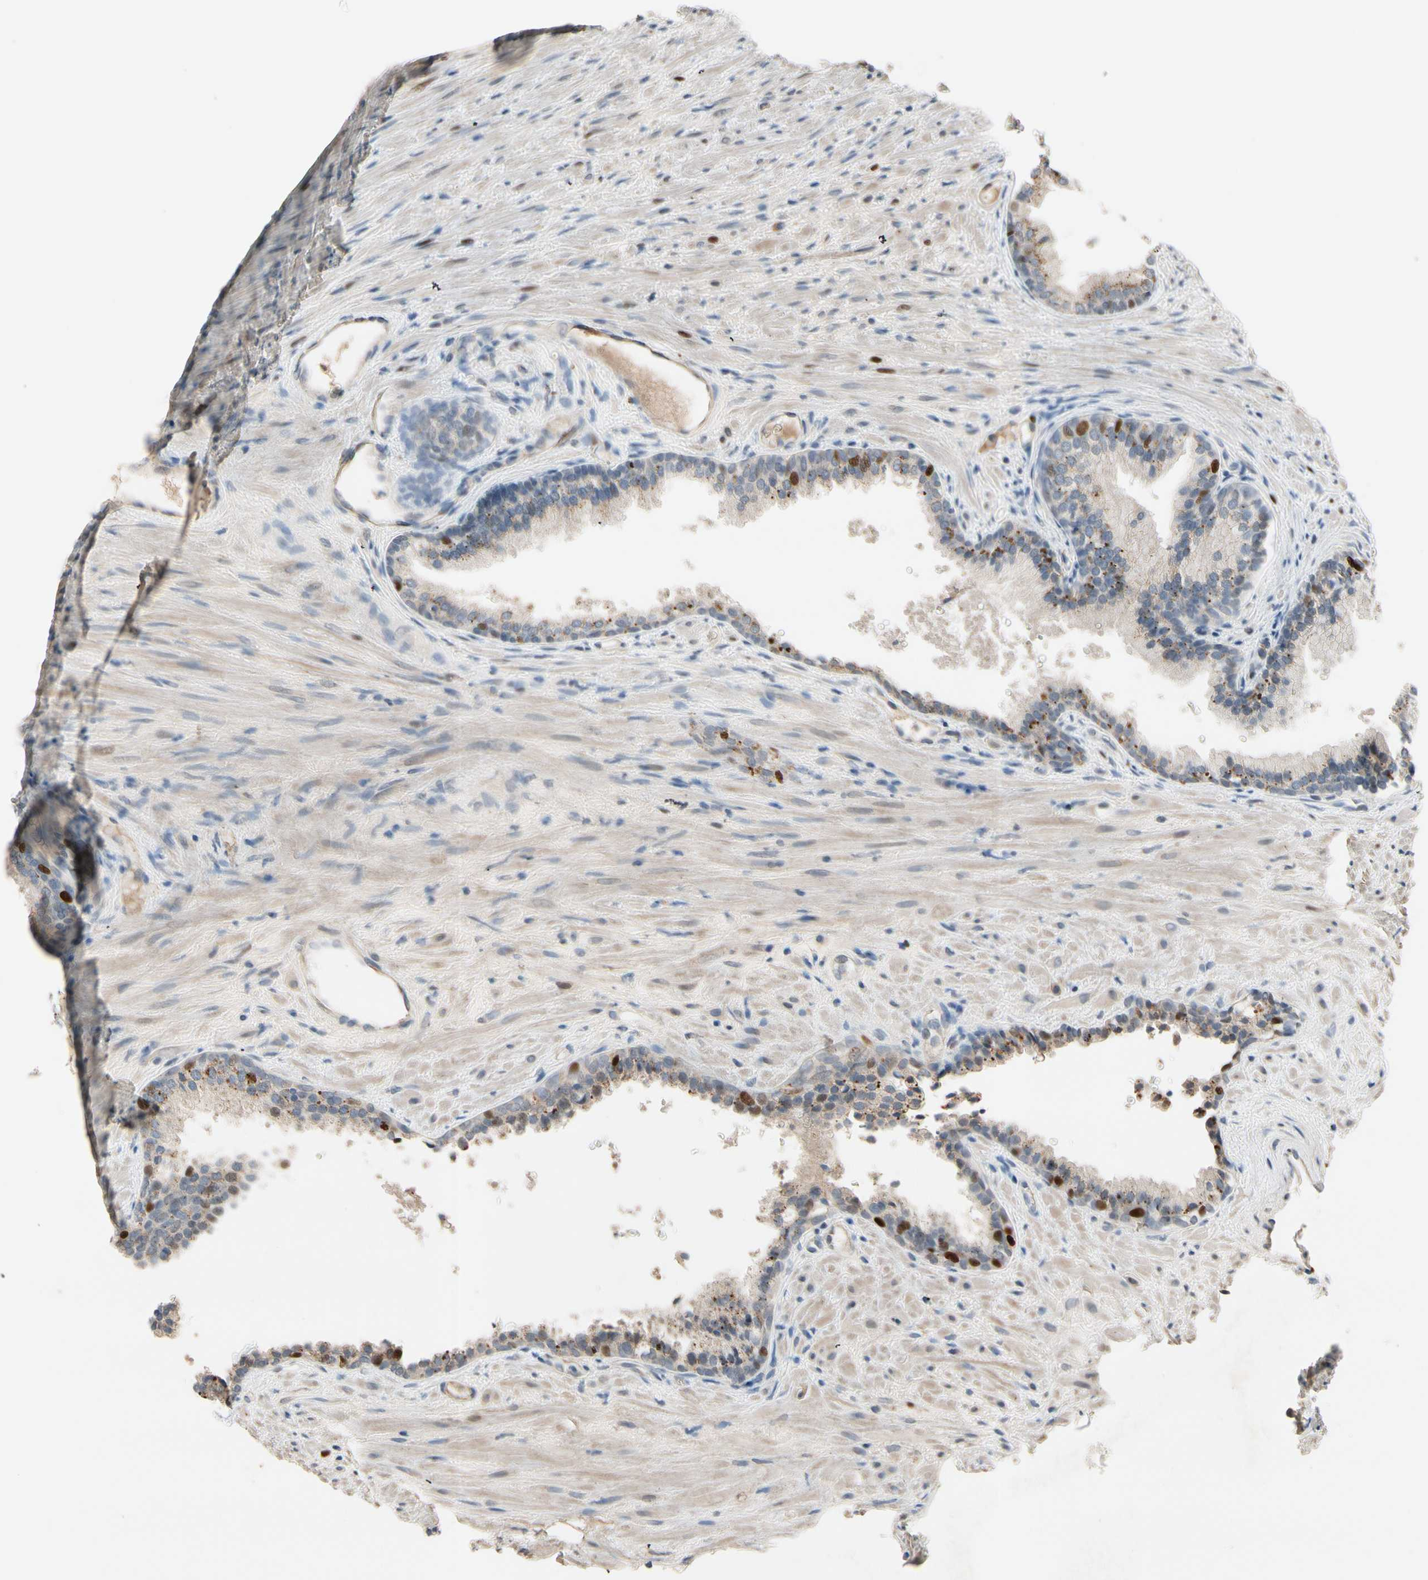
{"staining": {"intensity": "strong", "quantity": "<25%", "location": "cytoplasmic/membranous,nuclear"}, "tissue": "prostate", "cell_type": "Glandular cells", "image_type": "normal", "snomed": [{"axis": "morphology", "description": "Normal tissue, NOS"}, {"axis": "topography", "description": "Prostate"}], "caption": "High-magnification brightfield microscopy of unremarkable prostate stained with DAB (brown) and counterstained with hematoxylin (blue). glandular cells exhibit strong cytoplasmic/membranous,nuclear staining is seen in about<25% of cells.", "gene": "ZKSCAN3", "patient": {"sex": "male", "age": 76}}